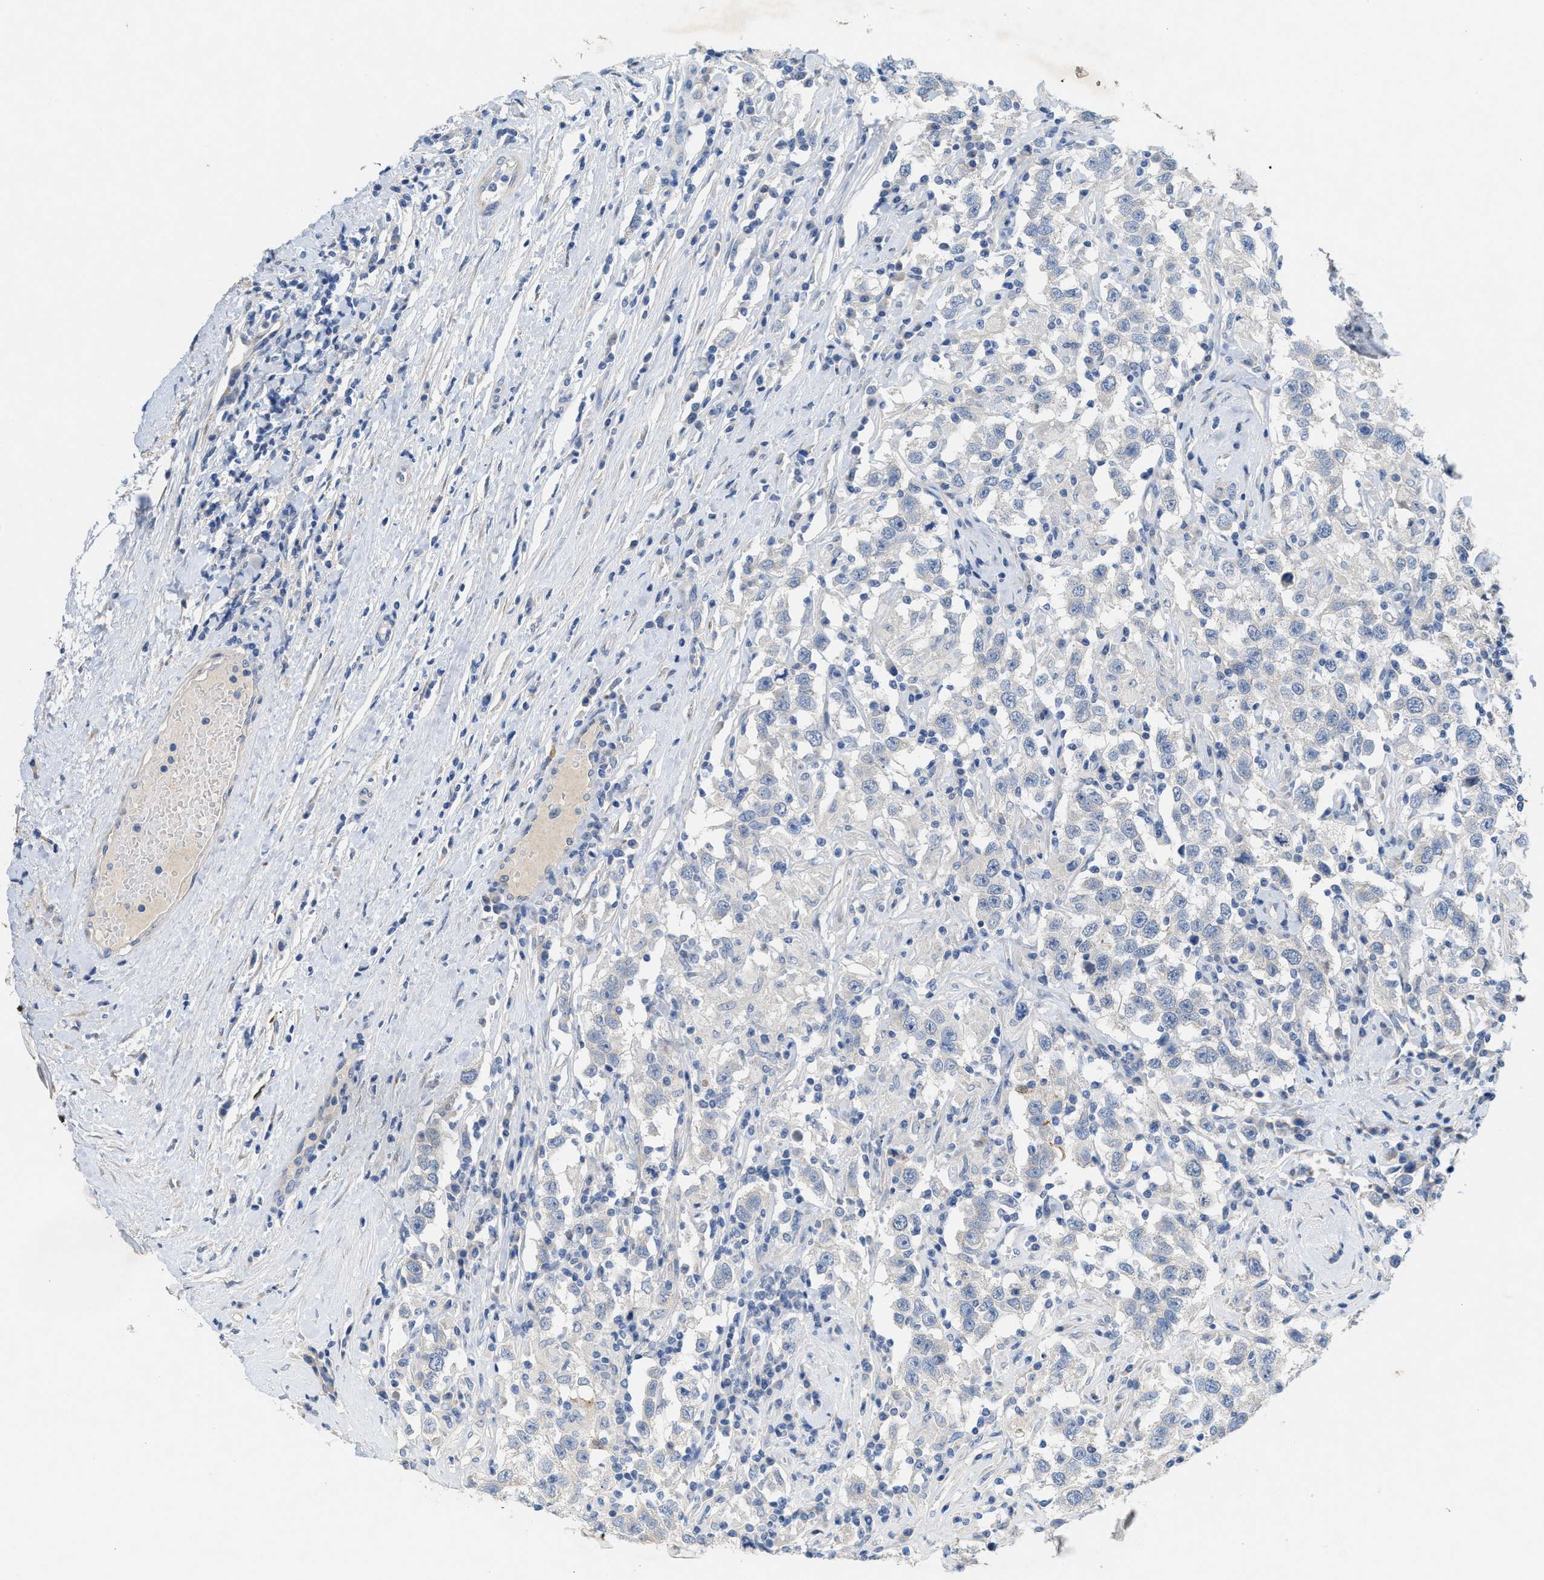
{"staining": {"intensity": "negative", "quantity": "none", "location": "none"}, "tissue": "testis cancer", "cell_type": "Tumor cells", "image_type": "cancer", "snomed": [{"axis": "morphology", "description": "Seminoma, NOS"}, {"axis": "topography", "description": "Testis"}], "caption": "The photomicrograph exhibits no staining of tumor cells in testis seminoma.", "gene": "CPA2", "patient": {"sex": "male", "age": 41}}